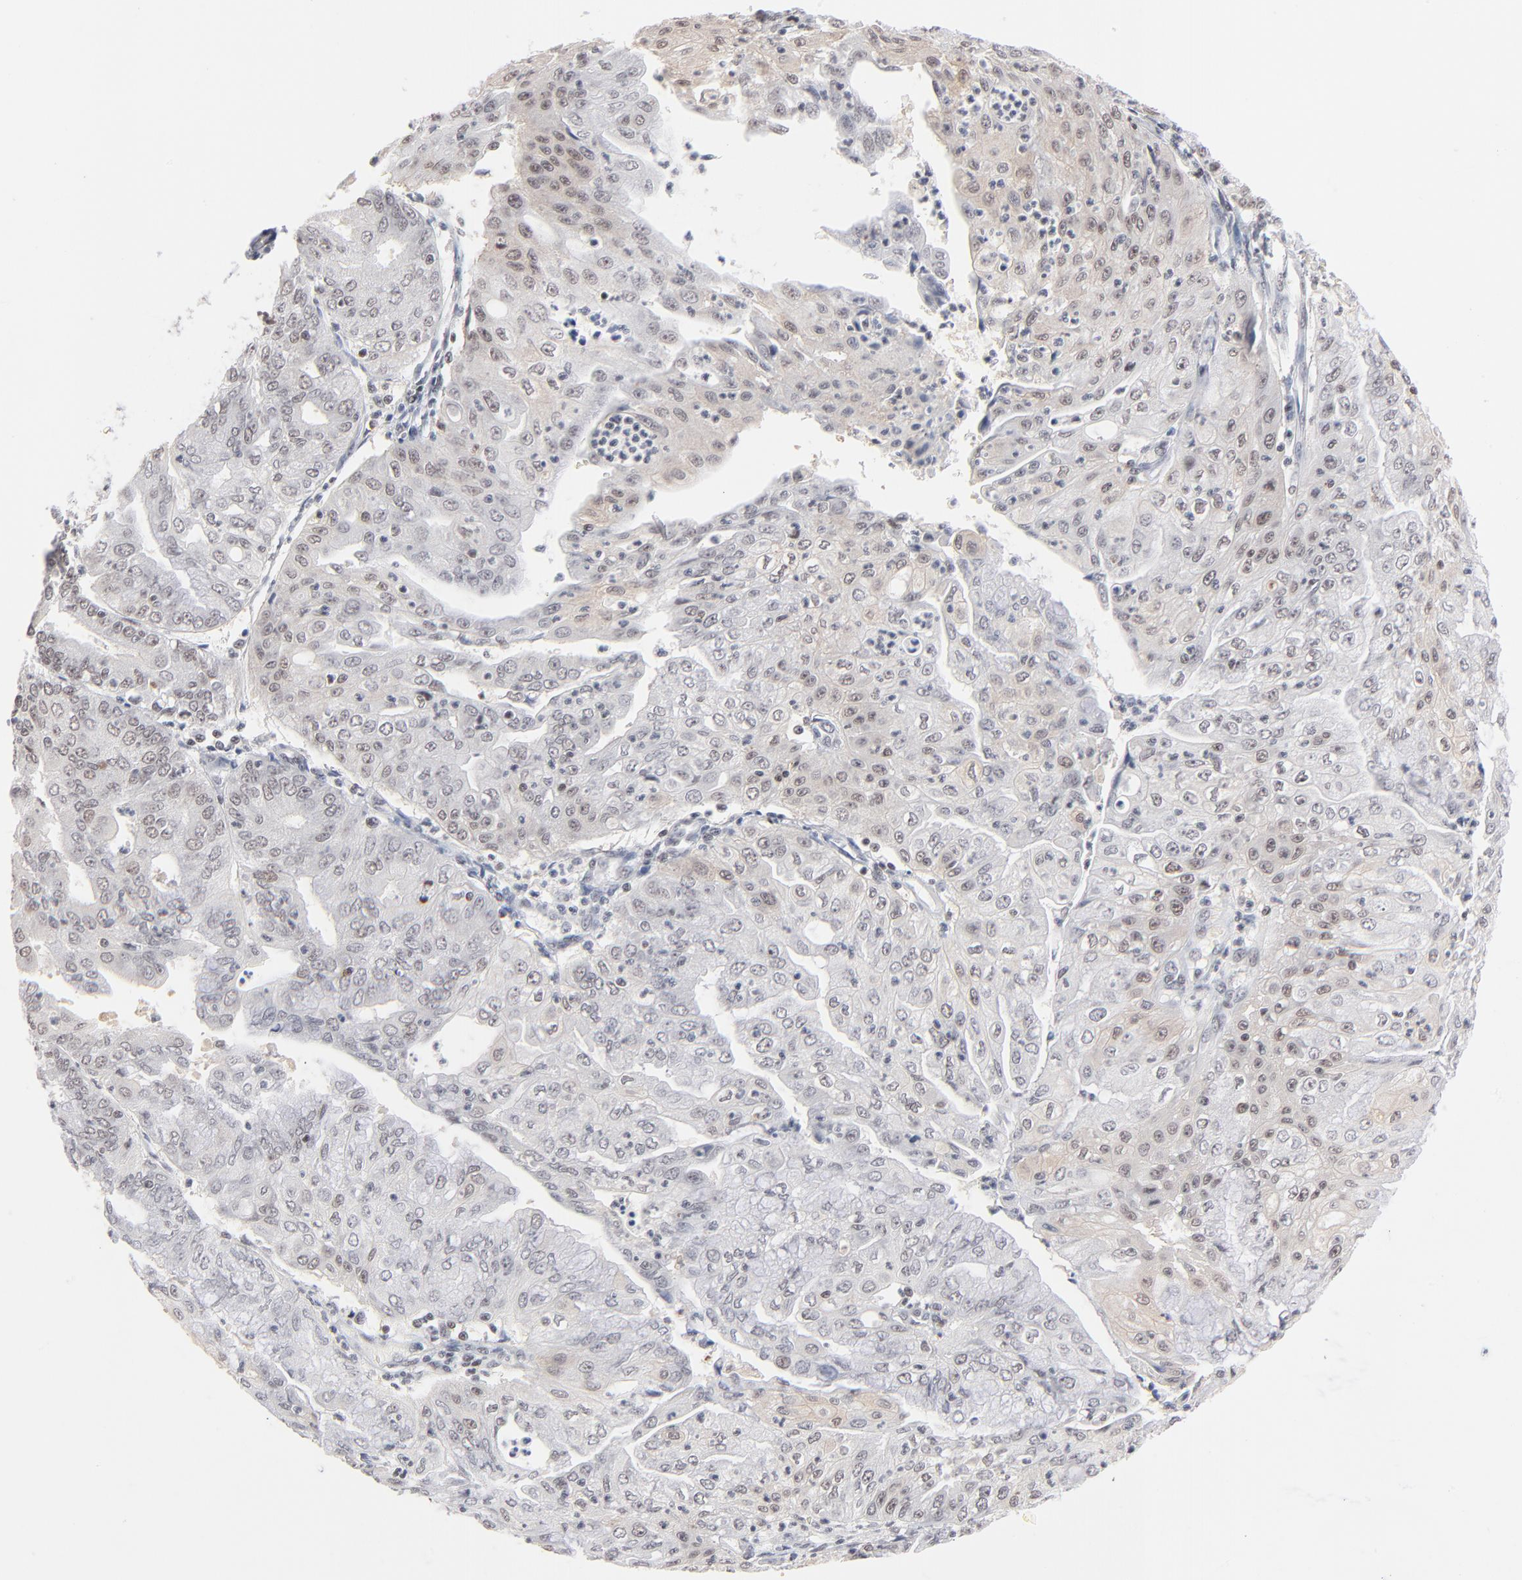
{"staining": {"intensity": "weak", "quantity": "<25%", "location": "nuclear"}, "tissue": "endometrial cancer", "cell_type": "Tumor cells", "image_type": "cancer", "snomed": [{"axis": "morphology", "description": "Adenocarcinoma, NOS"}, {"axis": "topography", "description": "Endometrium"}], "caption": "This is an immunohistochemistry micrograph of adenocarcinoma (endometrial). There is no expression in tumor cells.", "gene": "ZNF143", "patient": {"sex": "female", "age": 79}}